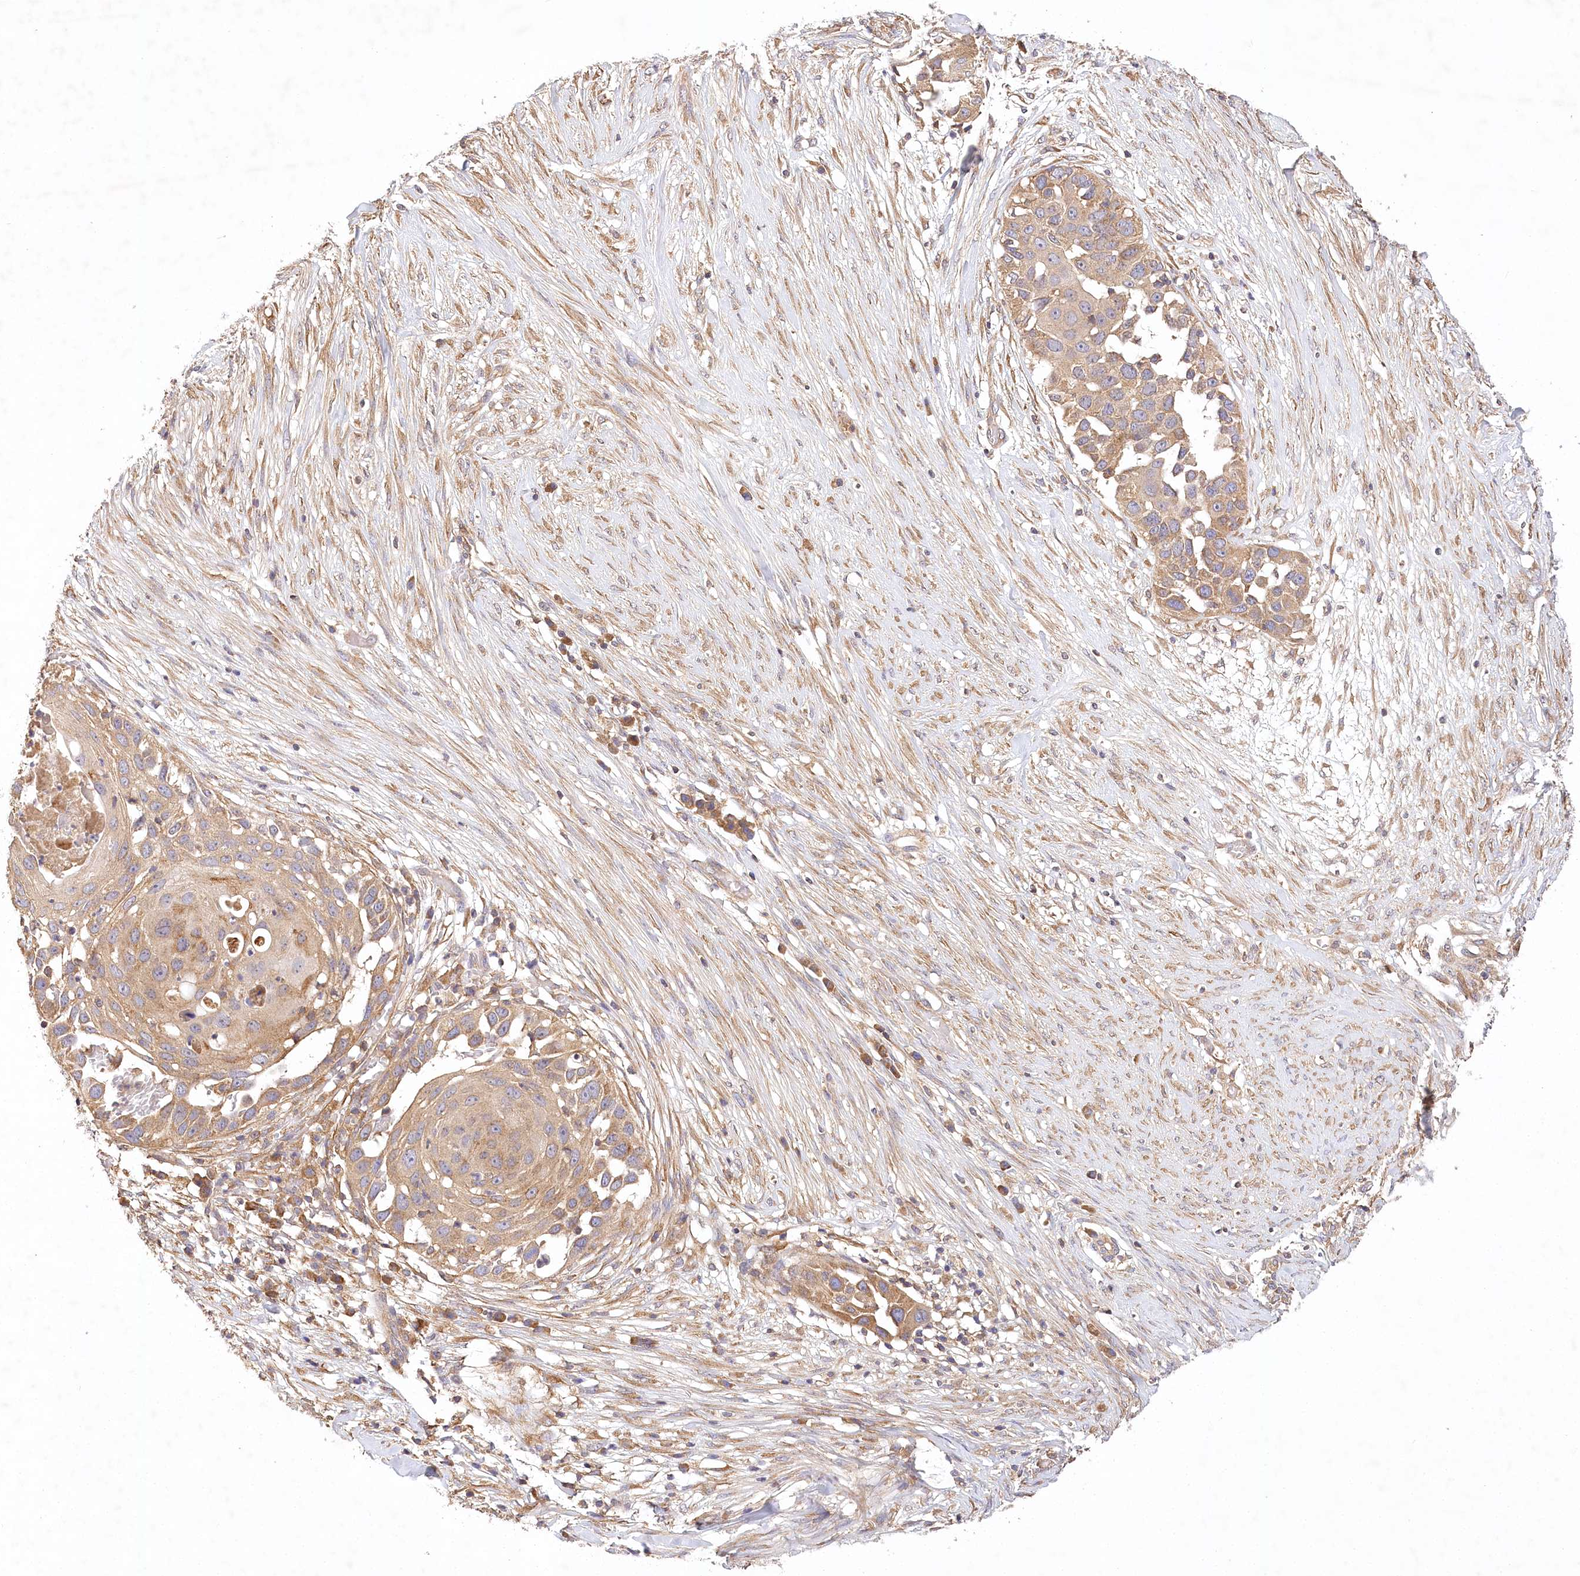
{"staining": {"intensity": "weak", "quantity": ">75%", "location": "cytoplasmic/membranous"}, "tissue": "skin cancer", "cell_type": "Tumor cells", "image_type": "cancer", "snomed": [{"axis": "morphology", "description": "Squamous cell carcinoma, NOS"}, {"axis": "topography", "description": "Skin"}], "caption": "Squamous cell carcinoma (skin) was stained to show a protein in brown. There is low levels of weak cytoplasmic/membranous staining in approximately >75% of tumor cells.", "gene": "LSS", "patient": {"sex": "female", "age": 44}}